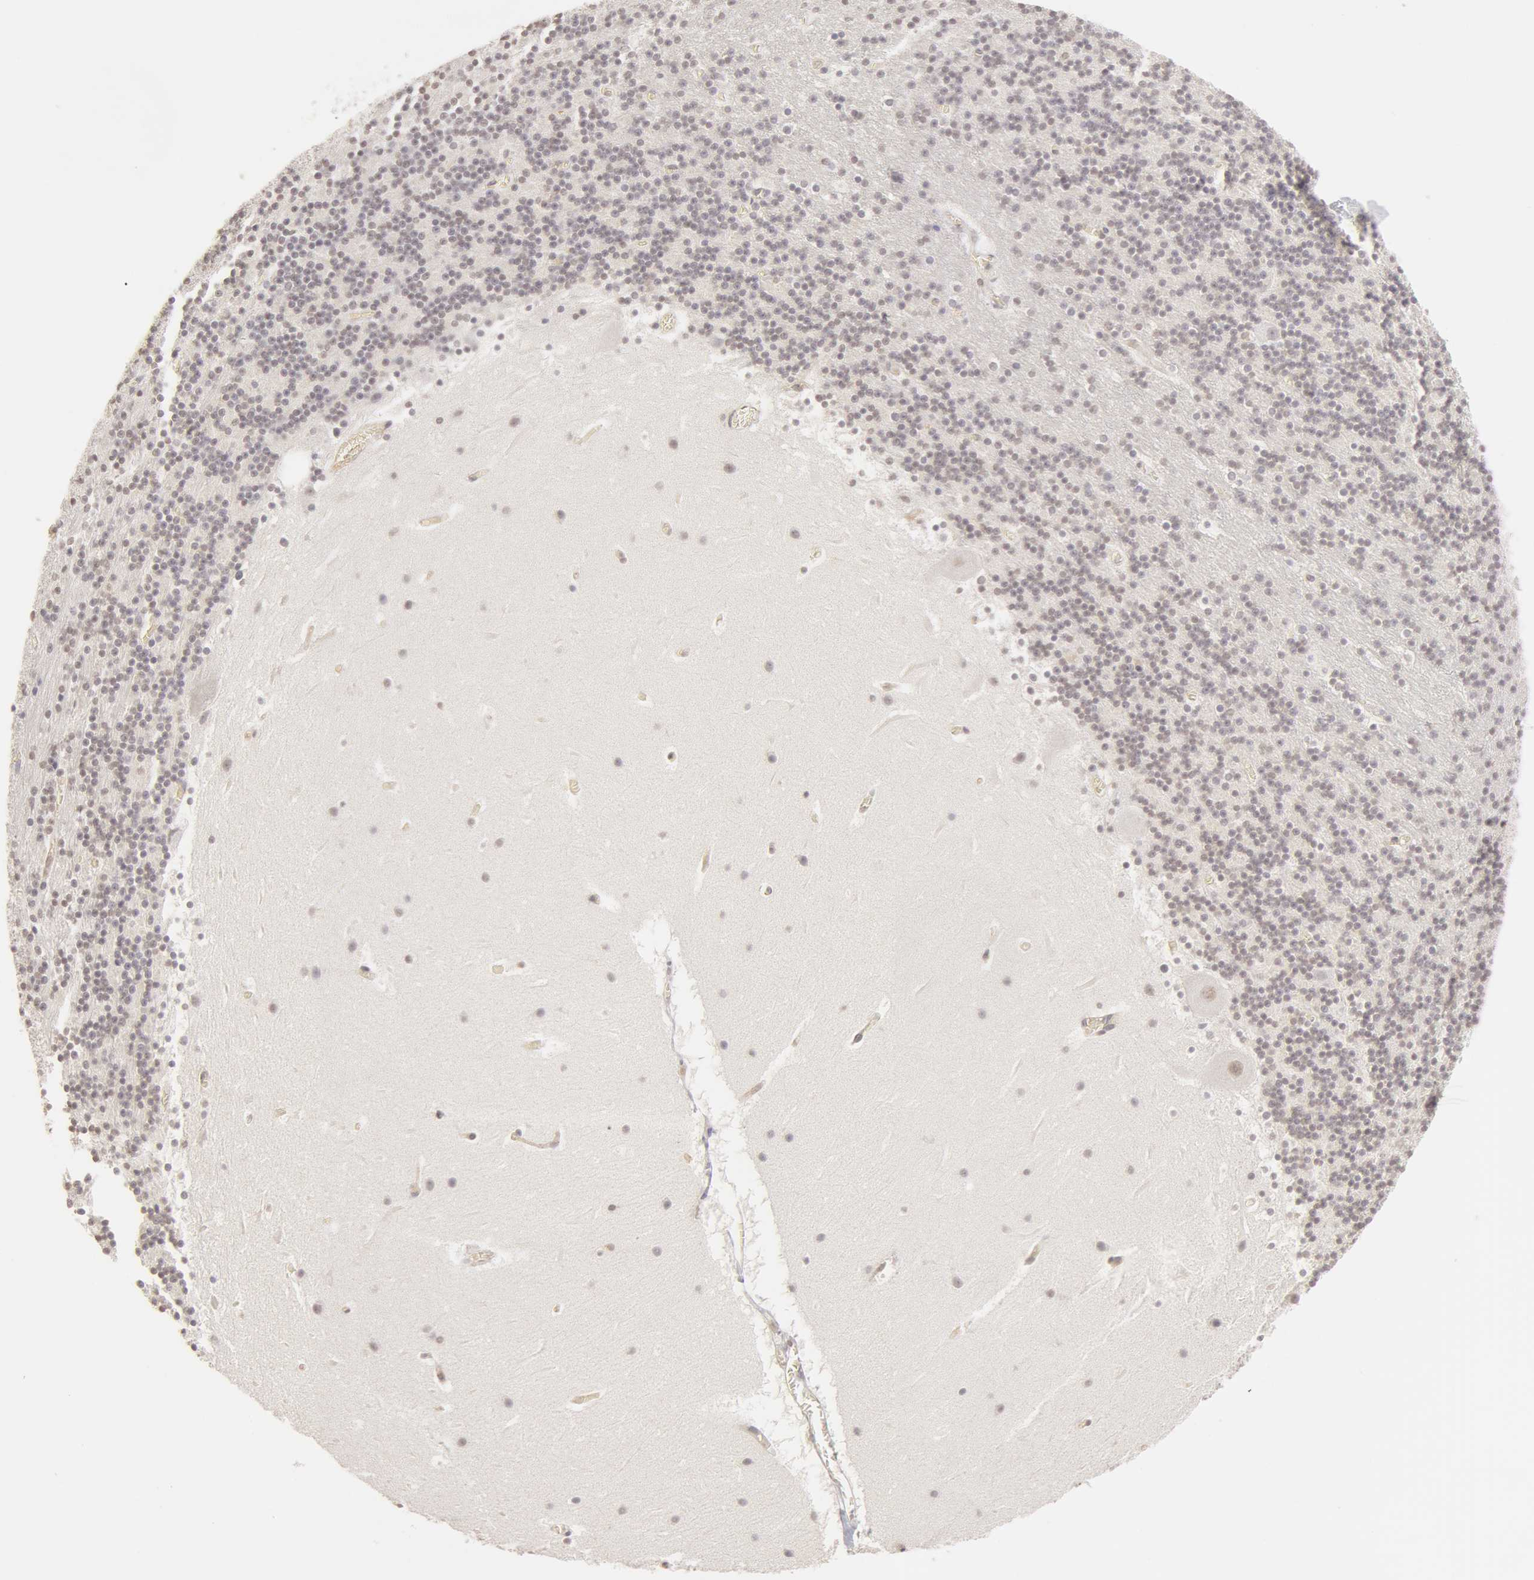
{"staining": {"intensity": "negative", "quantity": "none", "location": "none"}, "tissue": "cerebellum", "cell_type": "Cells in granular layer", "image_type": "normal", "snomed": [{"axis": "morphology", "description": "Normal tissue, NOS"}, {"axis": "topography", "description": "Cerebellum"}], "caption": "Micrograph shows no protein expression in cells in granular layer of benign cerebellum. (DAB IHC with hematoxylin counter stain).", "gene": "ADAM10", "patient": {"sex": "male", "age": 45}}